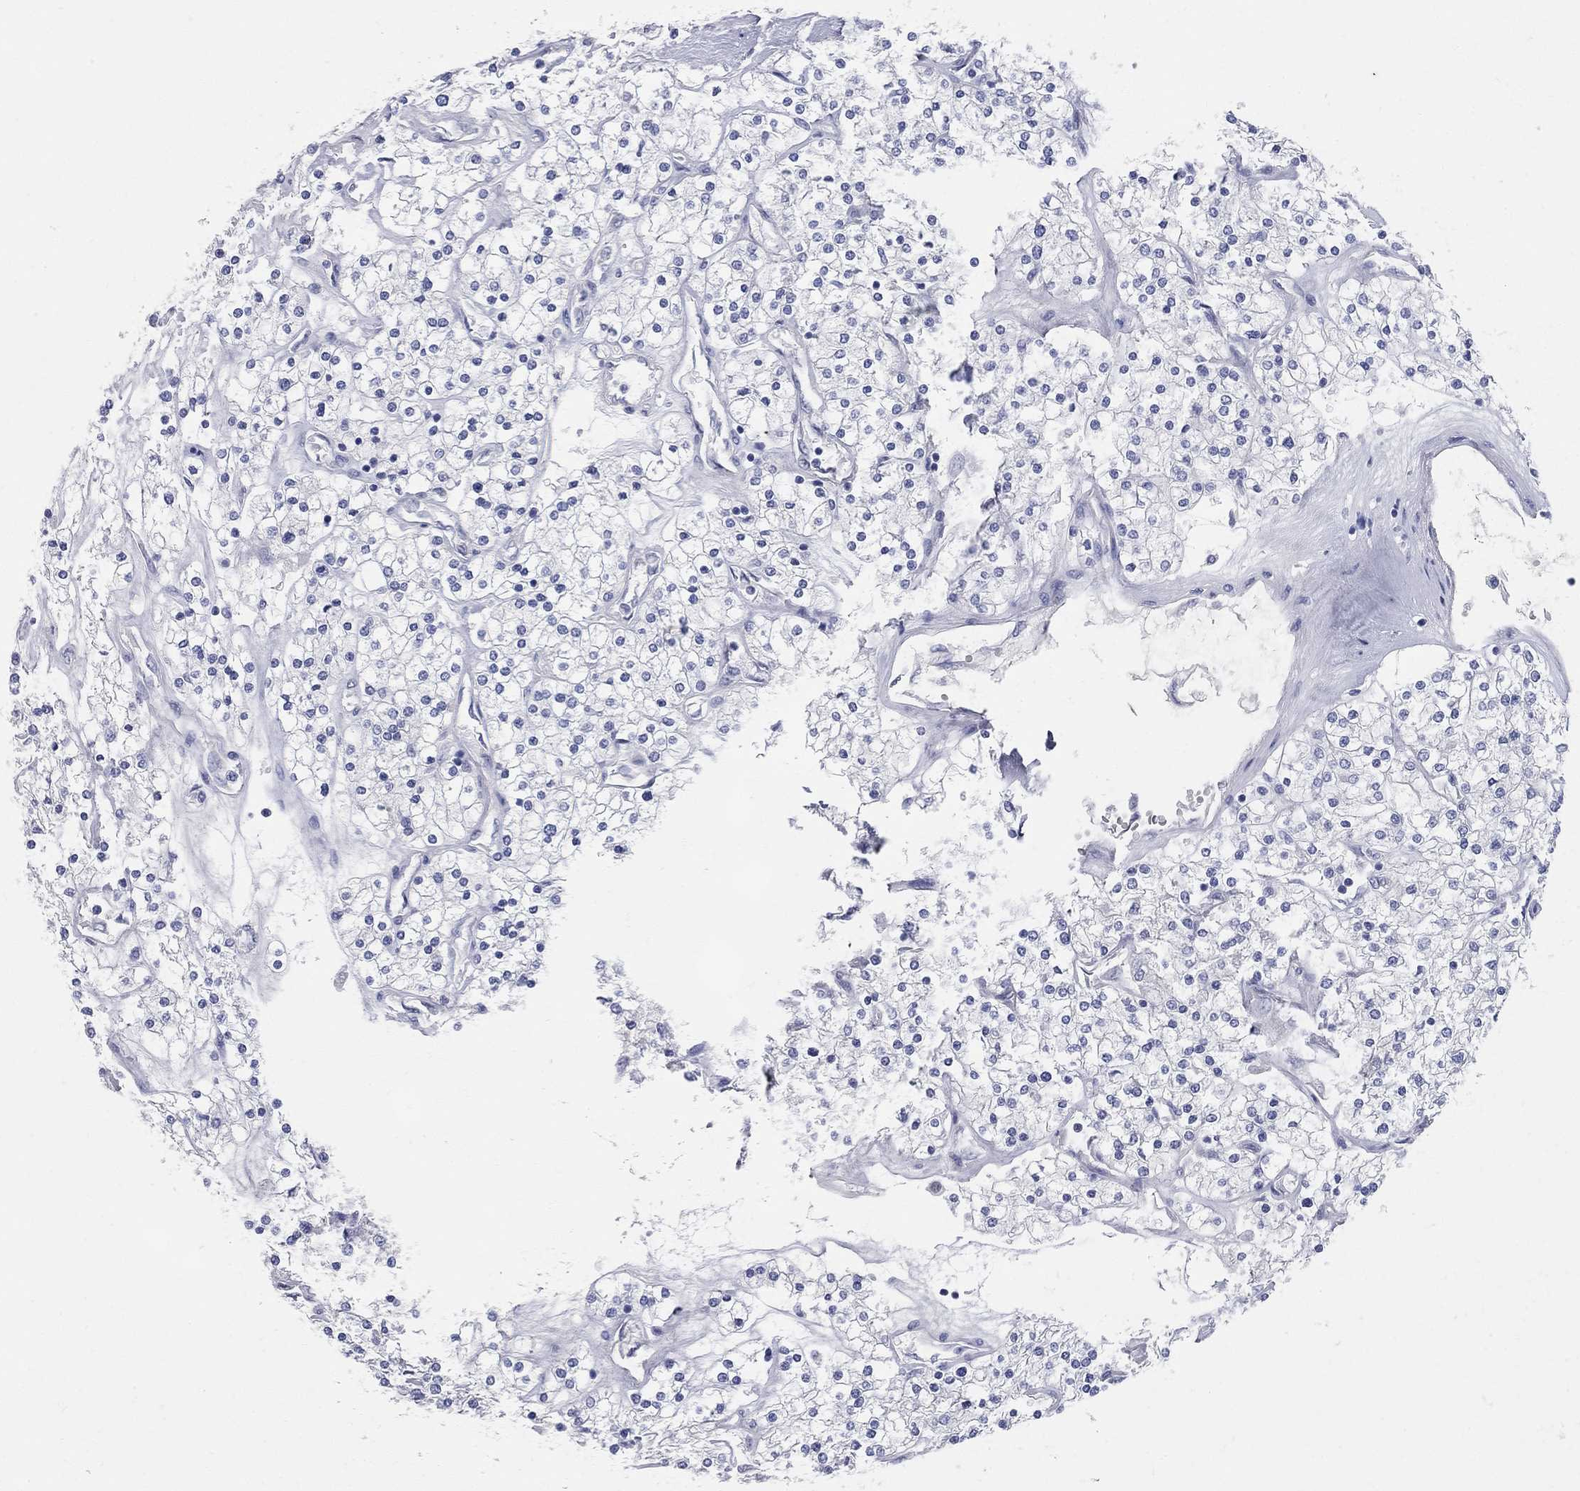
{"staining": {"intensity": "negative", "quantity": "none", "location": "none"}, "tissue": "renal cancer", "cell_type": "Tumor cells", "image_type": "cancer", "snomed": [{"axis": "morphology", "description": "Adenocarcinoma, NOS"}, {"axis": "topography", "description": "Kidney"}], "caption": "There is no significant expression in tumor cells of adenocarcinoma (renal).", "gene": "AOX1", "patient": {"sex": "male", "age": 80}}